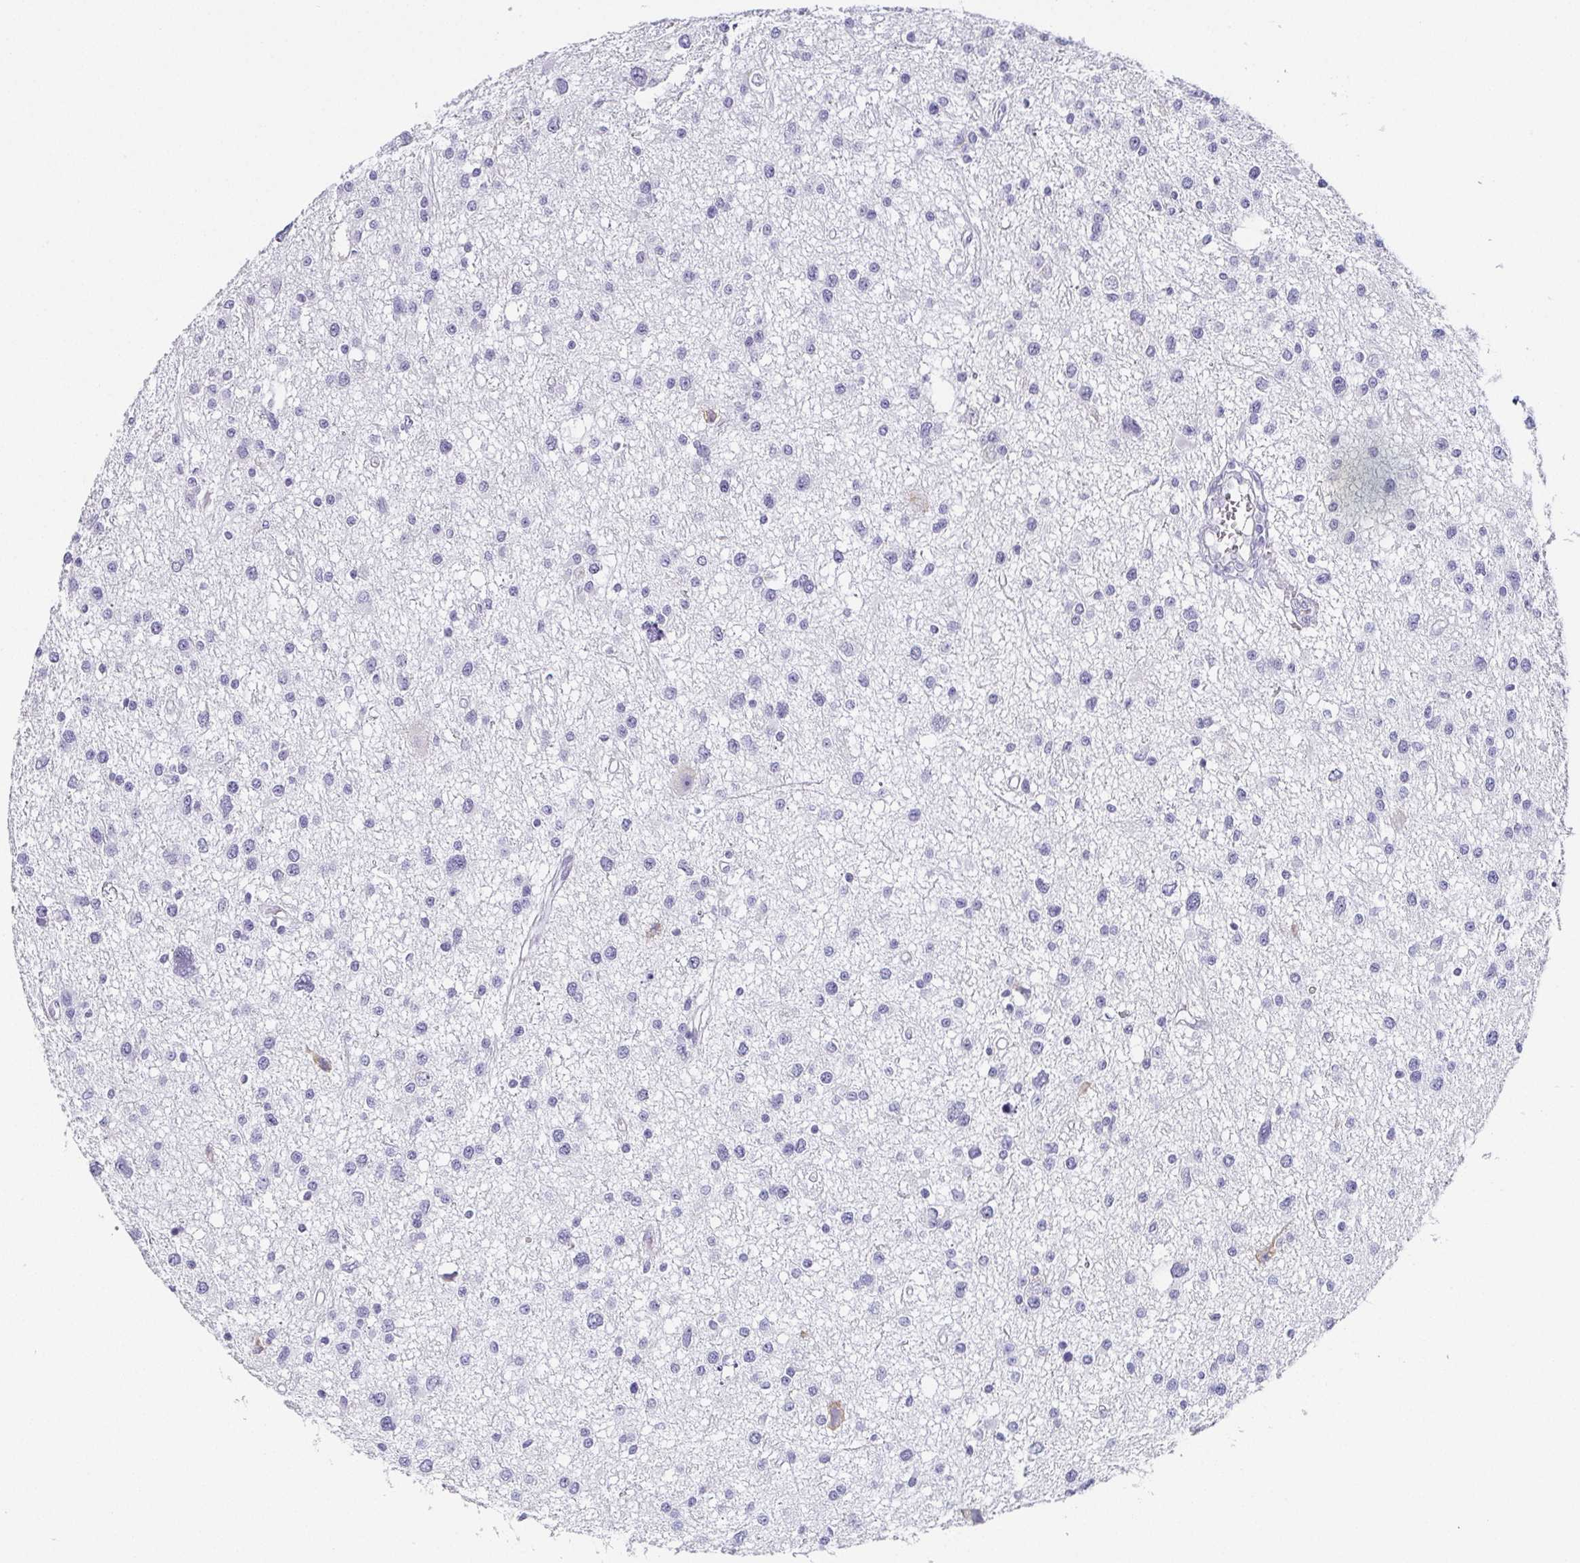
{"staining": {"intensity": "negative", "quantity": "none", "location": "none"}, "tissue": "glioma", "cell_type": "Tumor cells", "image_type": "cancer", "snomed": [{"axis": "morphology", "description": "Glioma, malignant, High grade"}, {"axis": "topography", "description": "Brain"}], "caption": "An IHC image of high-grade glioma (malignant) is shown. There is no staining in tumor cells of high-grade glioma (malignant).", "gene": "PRR27", "patient": {"sex": "male", "age": 54}}